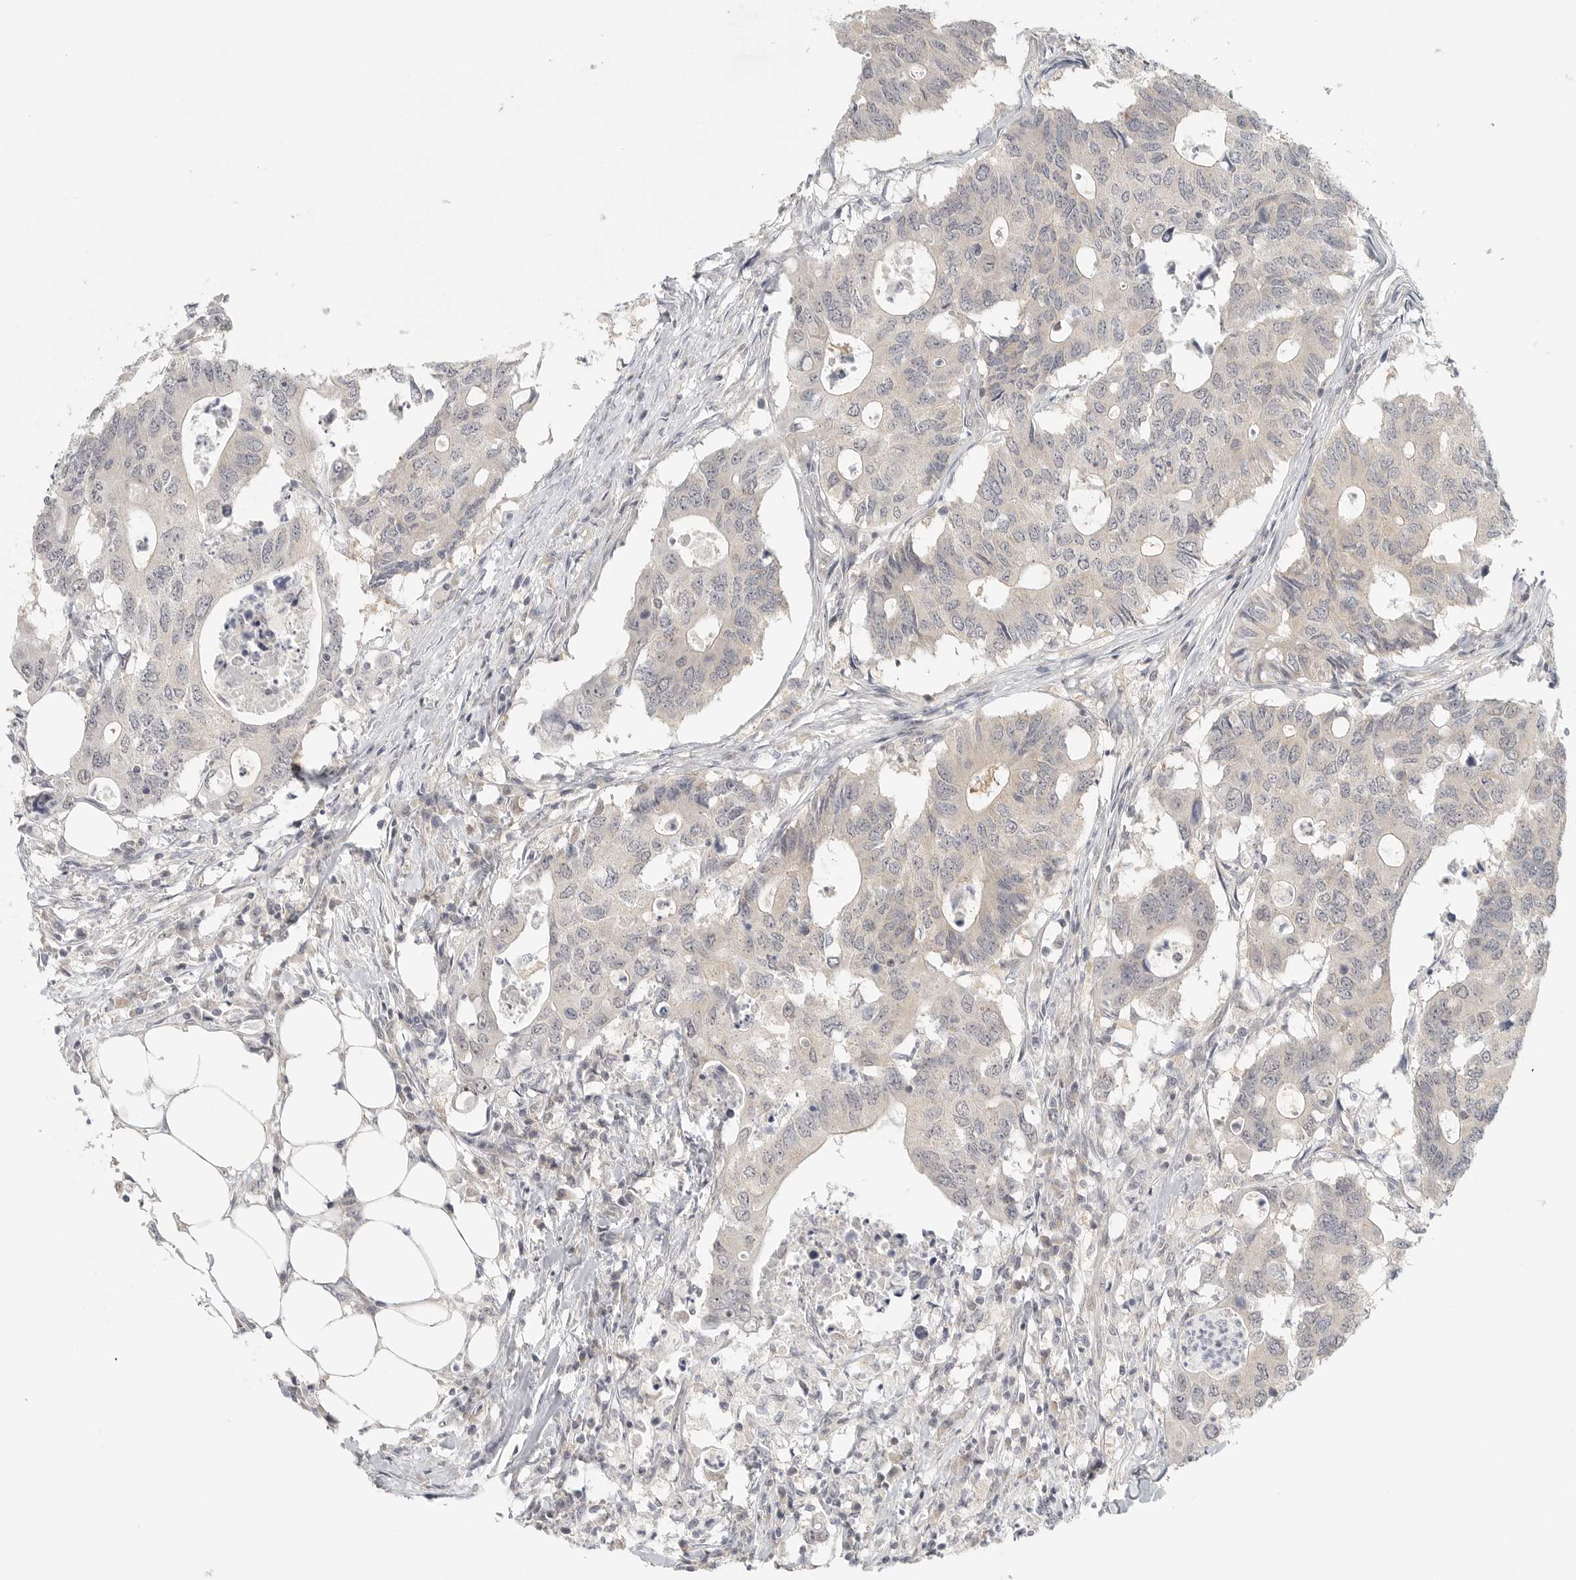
{"staining": {"intensity": "negative", "quantity": "none", "location": "none"}, "tissue": "colorectal cancer", "cell_type": "Tumor cells", "image_type": "cancer", "snomed": [{"axis": "morphology", "description": "Adenocarcinoma, NOS"}, {"axis": "topography", "description": "Colon"}], "caption": "High power microscopy image of an immunohistochemistry histopathology image of colorectal cancer (adenocarcinoma), revealing no significant expression in tumor cells.", "gene": "HDAC6", "patient": {"sex": "male", "age": 71}}